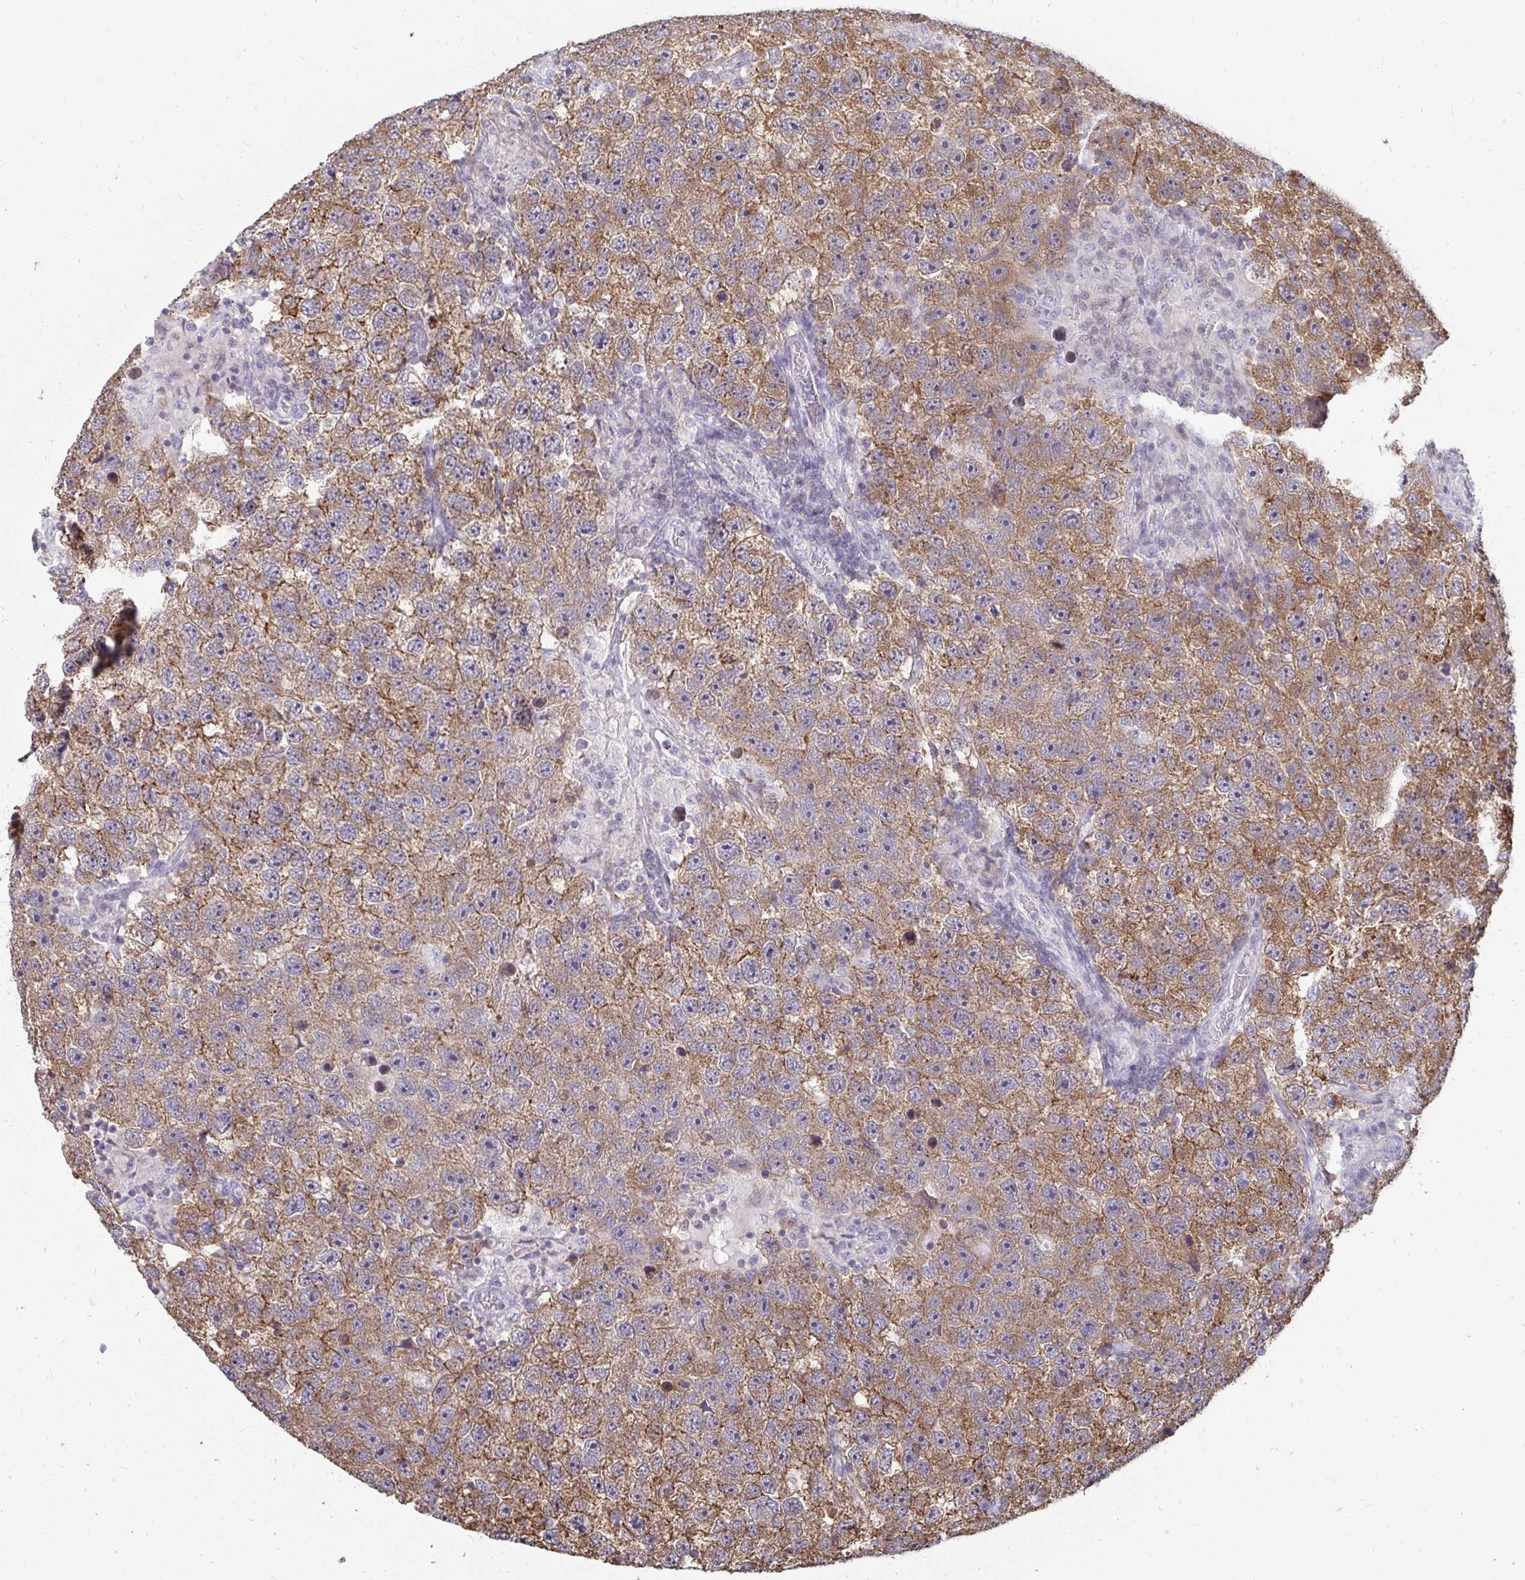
{"staining": {"intensity": "moderate", "quantity": ">75%", "location": "cytoplasmic/membranous"}, "tissue": "testis cancer", "cell_type": "Tumor cells", "image_type": "cancer", "snomed": [{"axis": "morphology", "description": "Seminoma, NOS"}, {"axis": "topography", "description": "Testis"}], "caption": "The immunohistochemical stain shows moderate cytoplasmic/membranous expression in tumor cells of testis seminoma tissue.", "gene": "DNAJA2", "patient": {"sex": "male", "age": 26}}